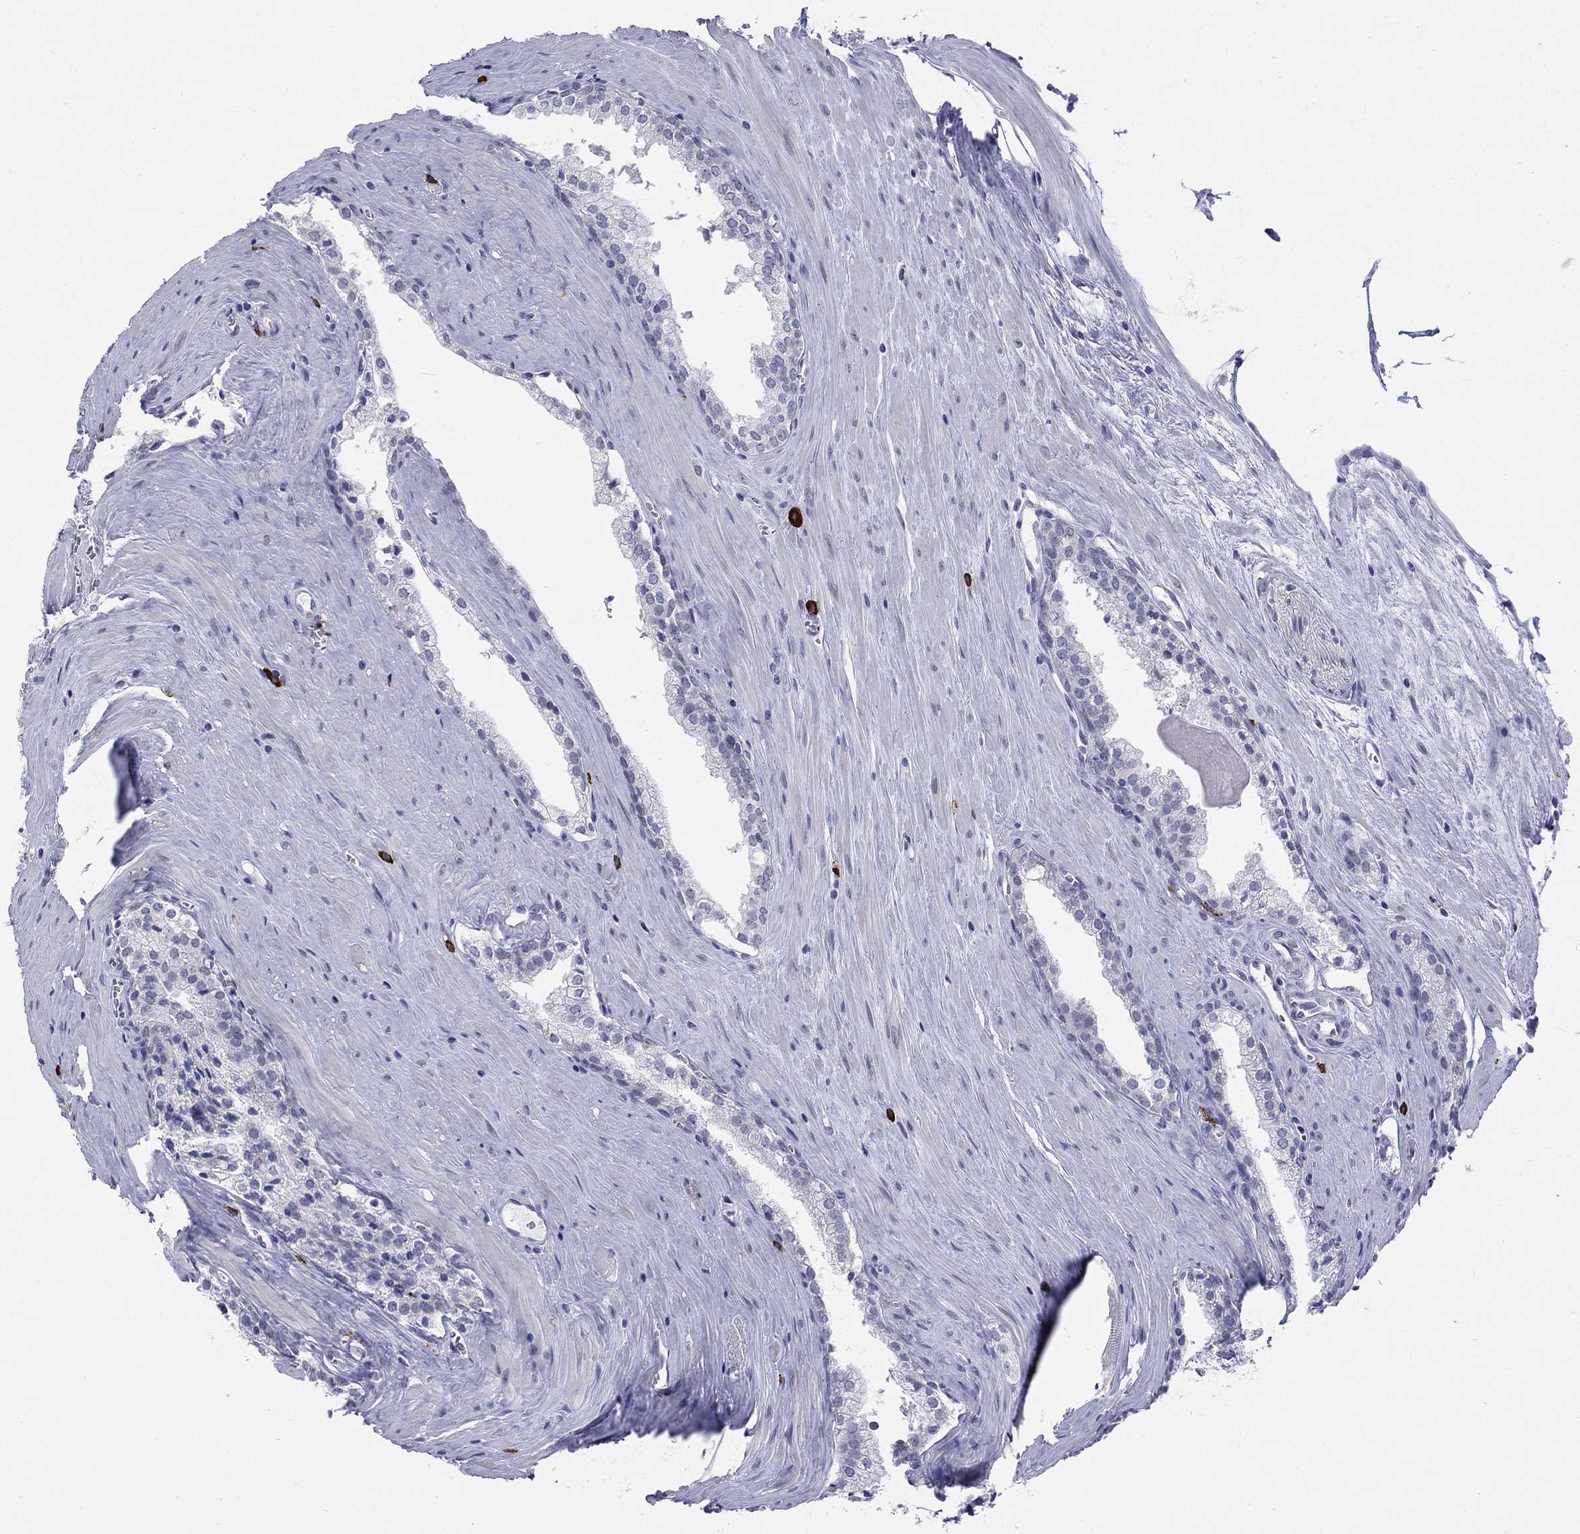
{"staining": {"intensity": "negative", "quantity": "none", "location": "none"}, "tissue": "prostate cancer", "cell_type": "Tumor cells", "image_type": "cancer", "snomed": [{"axis": "morphology", "description": "Adenocarcinoma, NOS"}, {"axis": "topography", "description": "Prostate"}], "caption": "Immunohistochemistry of human prostate cancer (adenocarcinoma) reveals no expression in tumor cells. (Stains: DAB IHC with hematoxylin counter stain, Microscopy: brightfield microscopy at high magnification).", "gene": "ECEL1", "patient": {"sex": "male", "age": 72}}